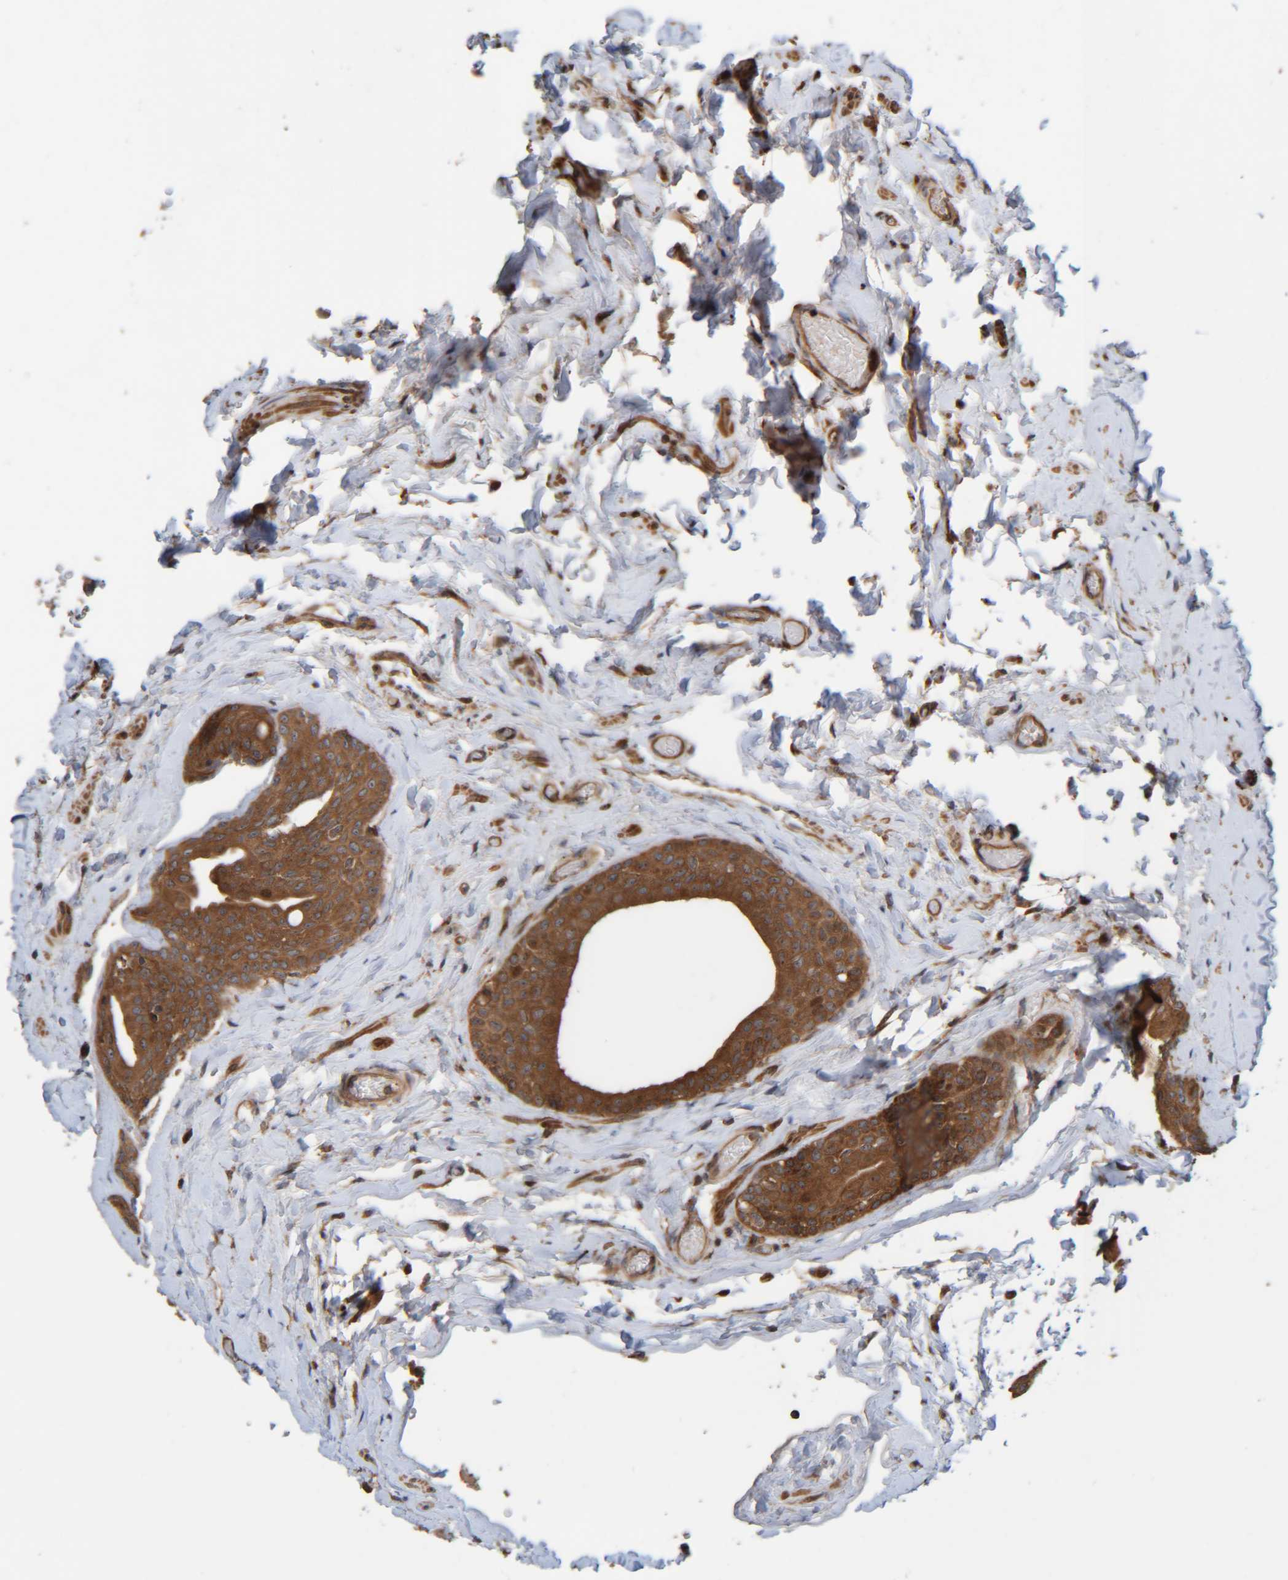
{"staining": {"intensity": "strong", "quantity": ">75%", "location": "cytoplasmic/membranous"}, "tissue": "epididymis", "cell_type": "Glandular cells", "image_type": "normal", "snomed": [{"axis": "morphology", "description": "Normal tissue, NOS"}, {"axis": "topography", "description": "Testis"}, {"axis": "topography", "description": "Epididymis"}], "caption": "This is a histology image of immunohistochemistry staining of unremarkable epididymis, which shows strong staining in the cytoplasmic/membranous of glandular cells.", "gene": "CCDC57", "patient": {"sex": "male", "age": 36}}